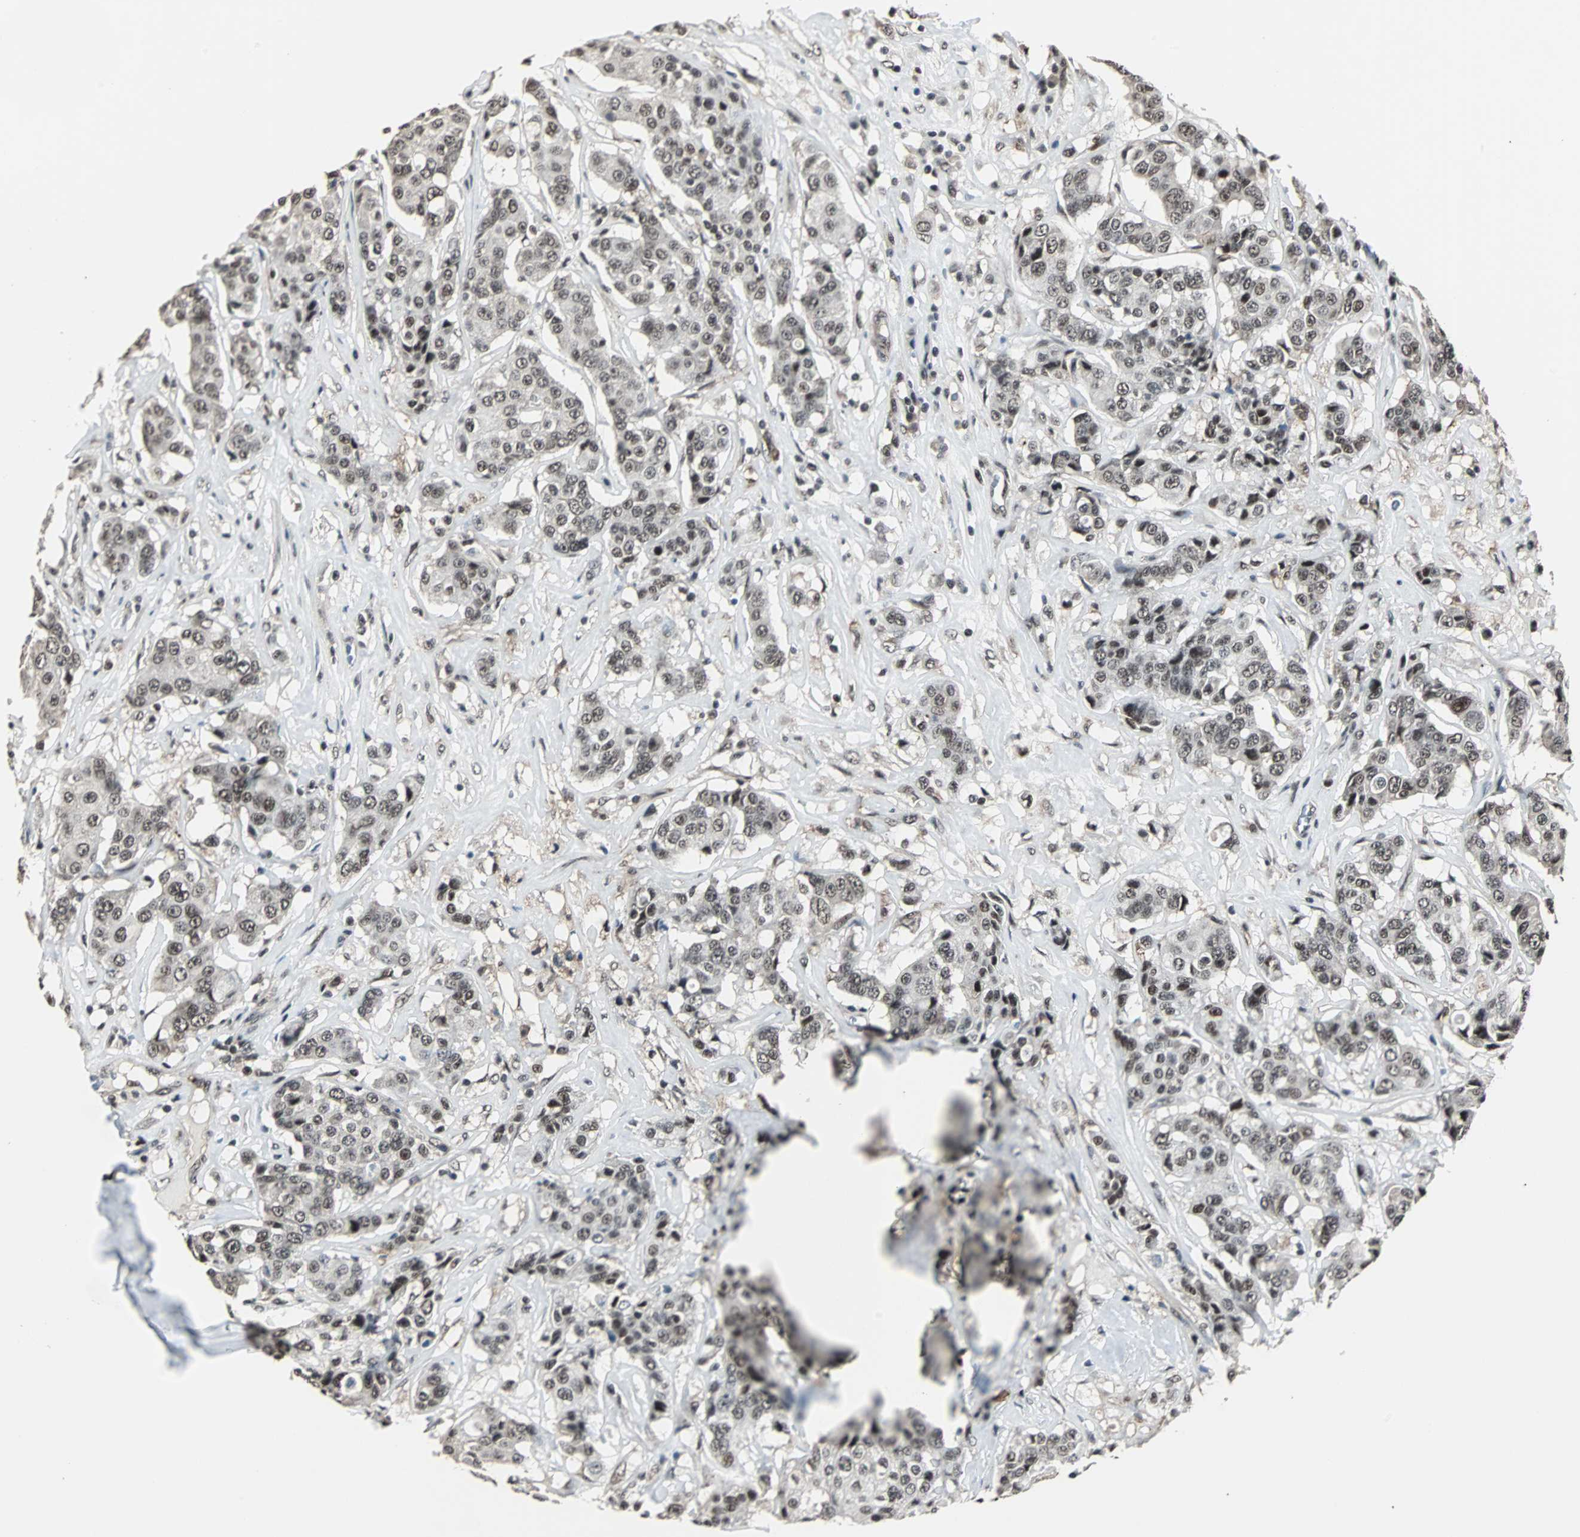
{"staining": {"intensity": "weak", "quantity": "25%-75%", "location": "nuclear"}, "tissue": "breast cancer", "cell_type": "Tumor cells", "image_type": "cancer", "snomed": [{"axis": "morphology", "description": "Duct carcinoma"}, {"axis": "topography", "description": "Breast"}], "caption": "DAB immunohistochemical staining of invasive ductal carcinoma (breast) reveals weak nuclear protein positivity in about 25%-75% of tumor cells.", "gene": "MKX", "patient": {"sex": "female", "age": 27}}